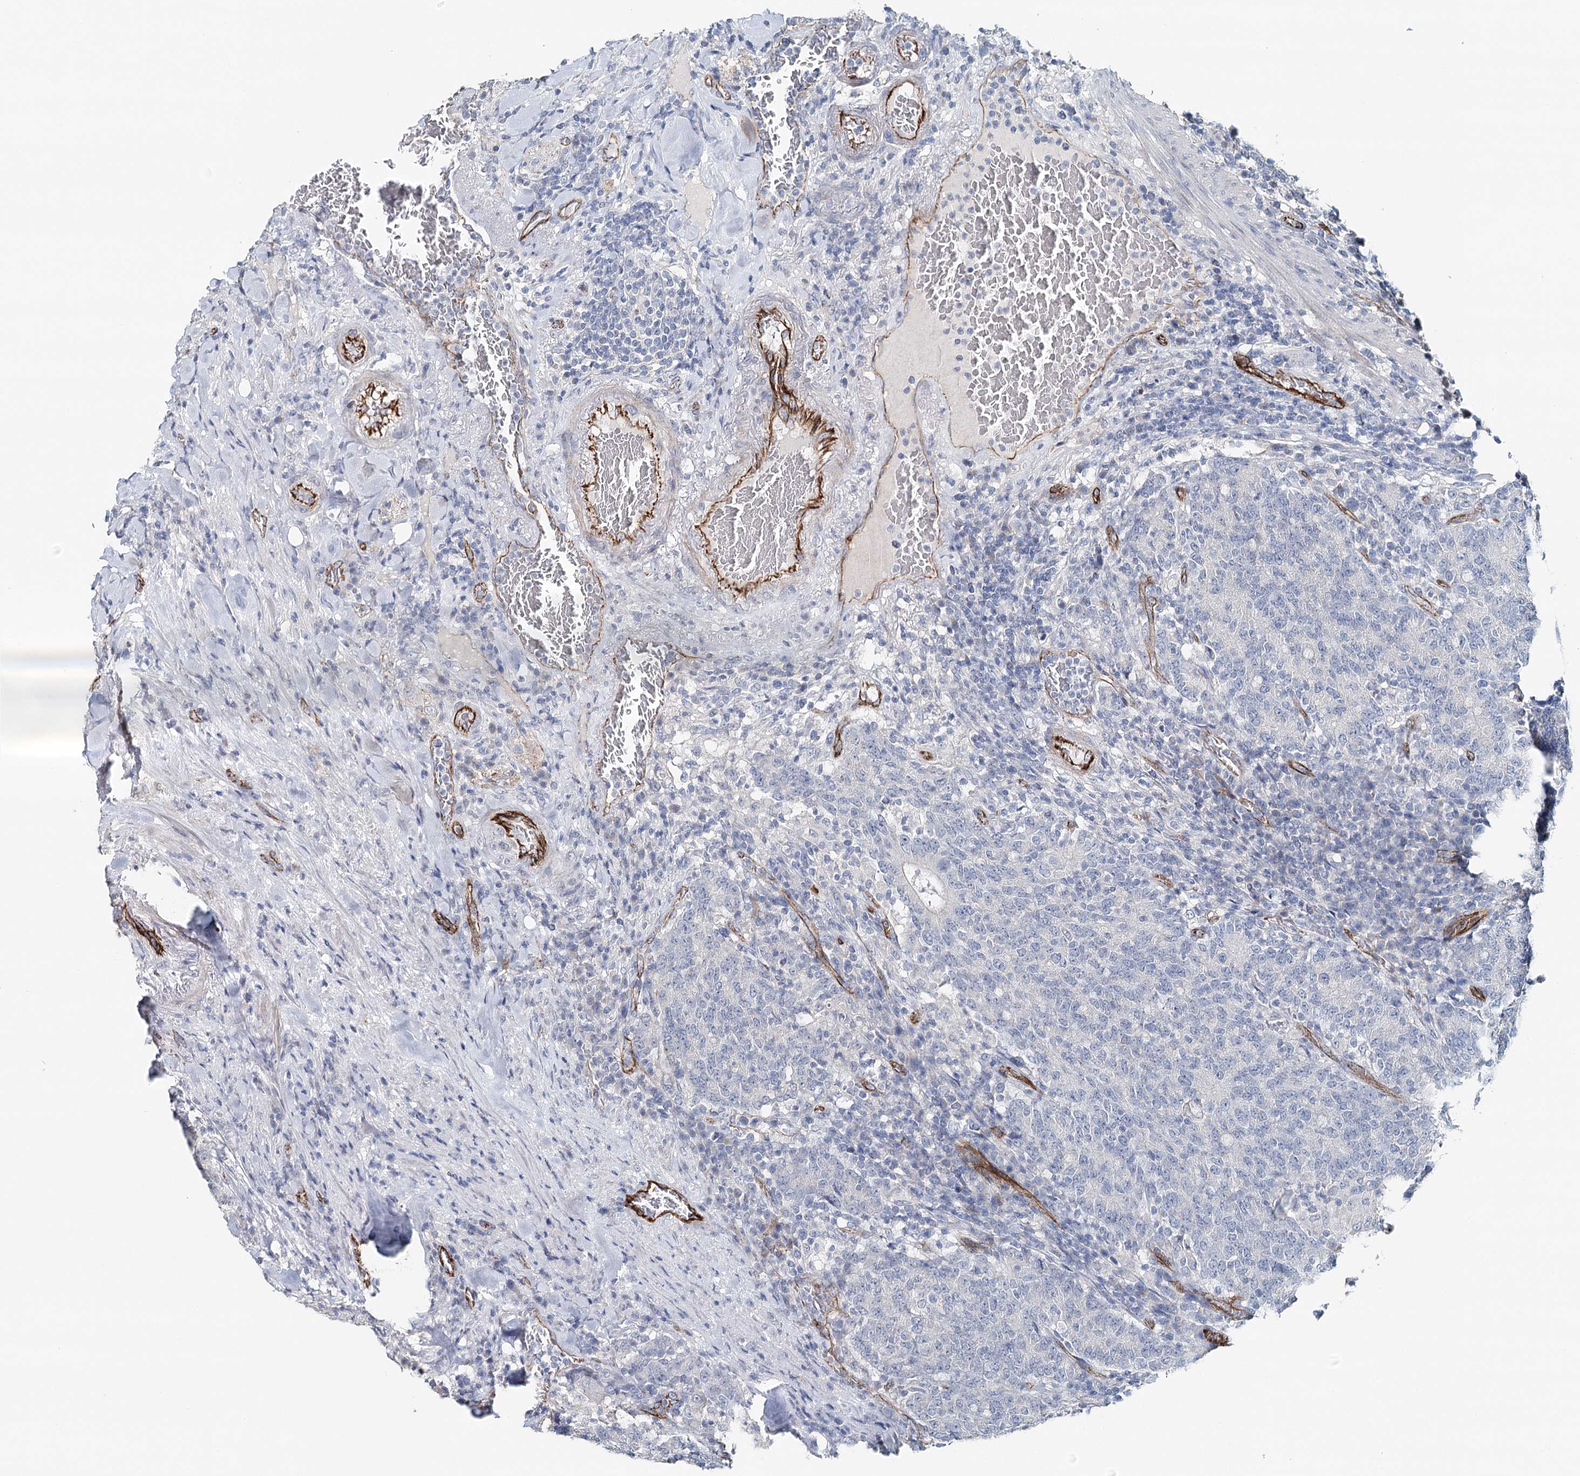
{"staining": {"intensity": "negative", "quantity": "none", "location": "none"}, "tissue": "colorectal cancer", "cell_type": "Tumor cells", "image_type": "cancer", "snomed": [{"axis": "morphology", "description": "Normal tissue, NOS"}, {"axis": "morphology", "description": "Adenocarcinoma, NOS"}, {"axis": "topography", "description": "Colon"}], "caption": "An image of human adenocarcinoma (colorectal) is negative for staining in tumor cells.", "gene": "SYNPO", "patient": {"sex": "female", "age": 75}}